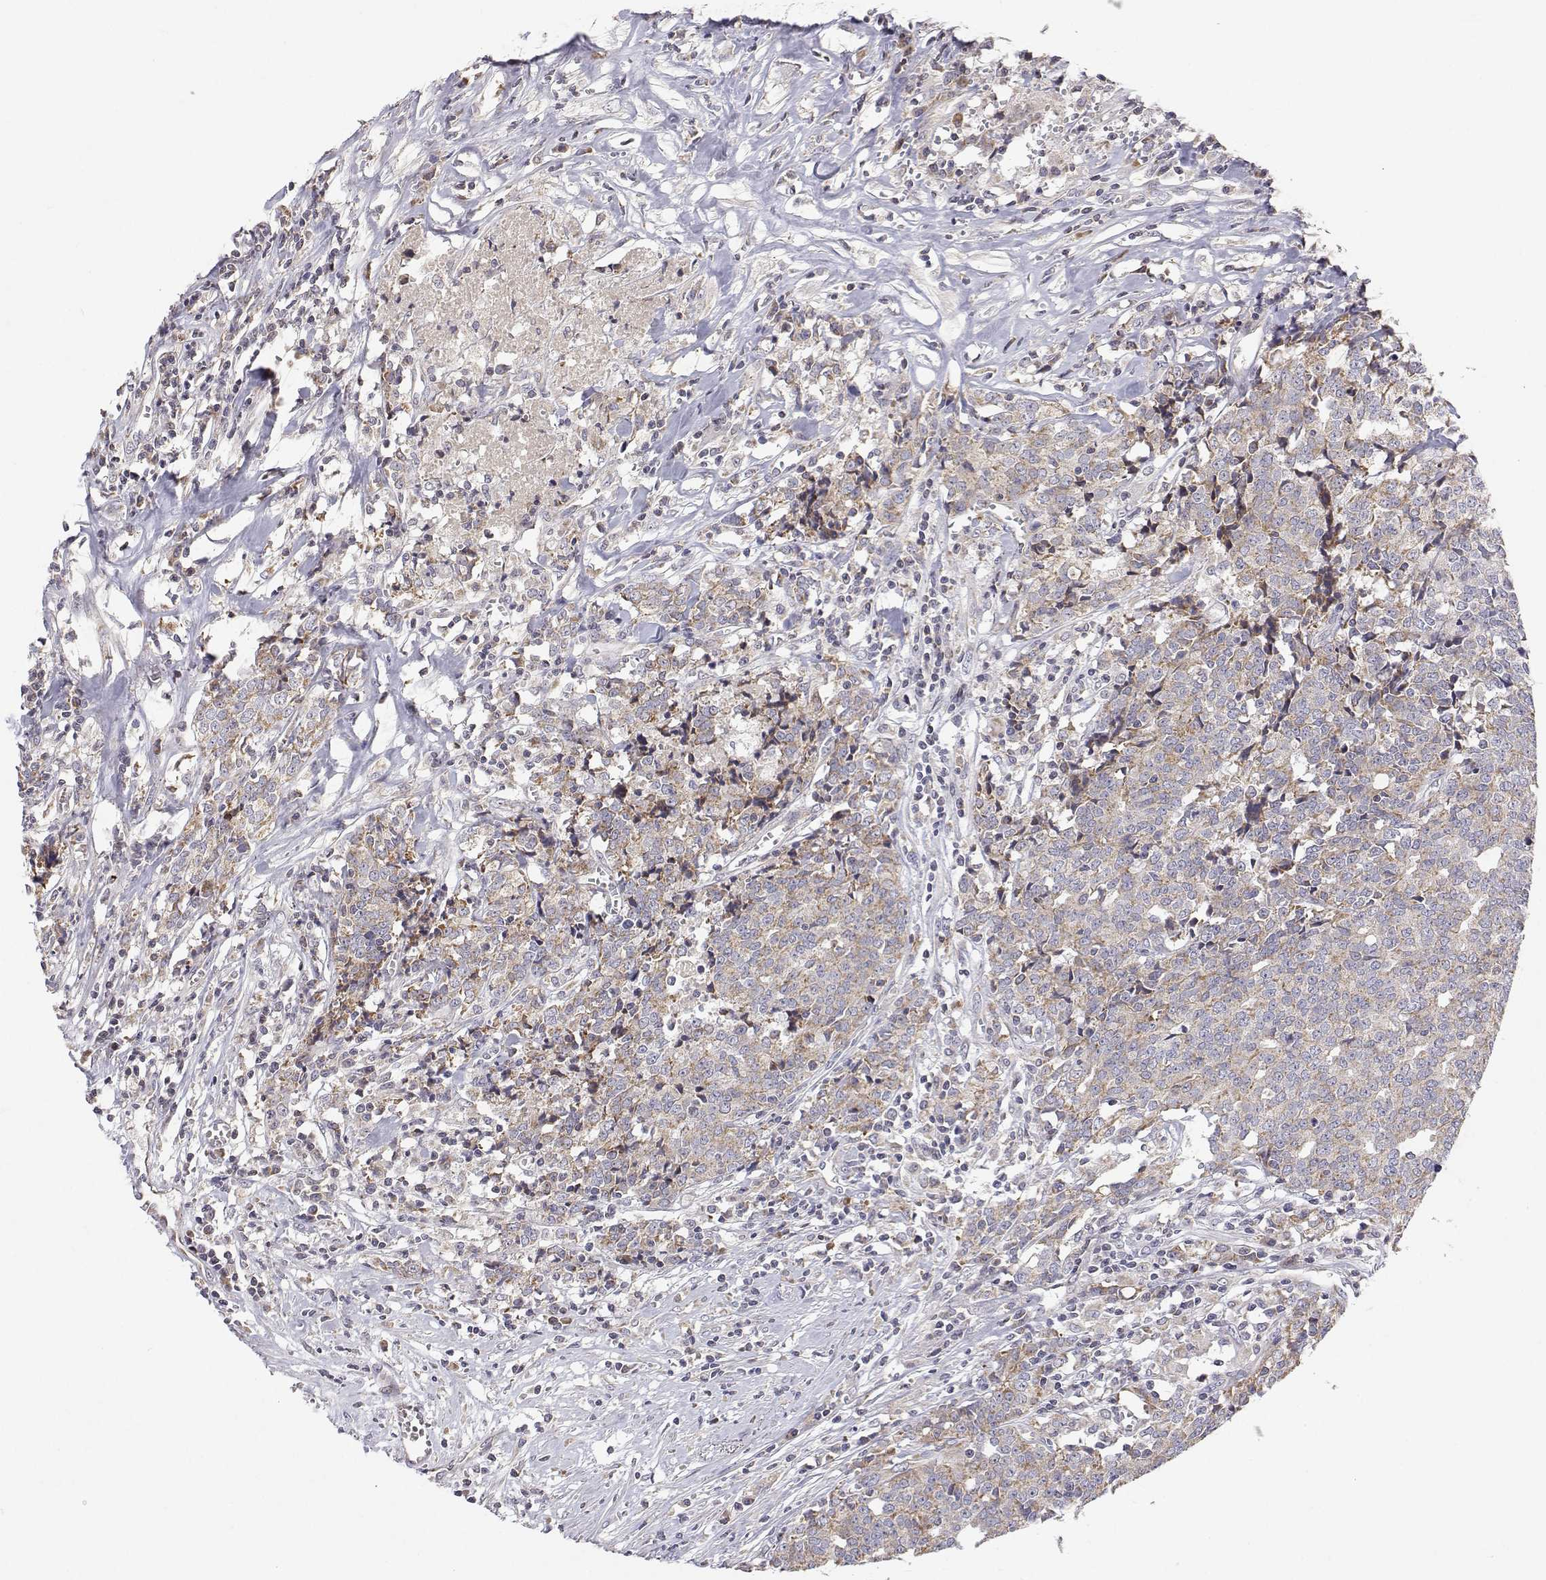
{"staining": {"intensity": "weak", "quantity": "25%-75%", "location": "cytoplasmic/membranous"}, "tissue": "prostate cancer", "cell_type": "Tumor cells", "image_type": "cancer", "snomed": [{"axis": "morphology", "description": "Adenocarcinoma, High grade"}, {"axis": "topography", "description": "Prostate and seminal vesicle, NOS"}], "caption": "Immunohistochemistry (IHC) photomicrograph of human prostate cancer (high-grade adenocarcinoma) stained for a protein (brown), which demonstrates low levels of weak cytoplasmic/membranous positivity in approximately 25%-75% of tumor cells.", "gene": "MRPL3", "patient": {"sex": "male", "age": 60}}